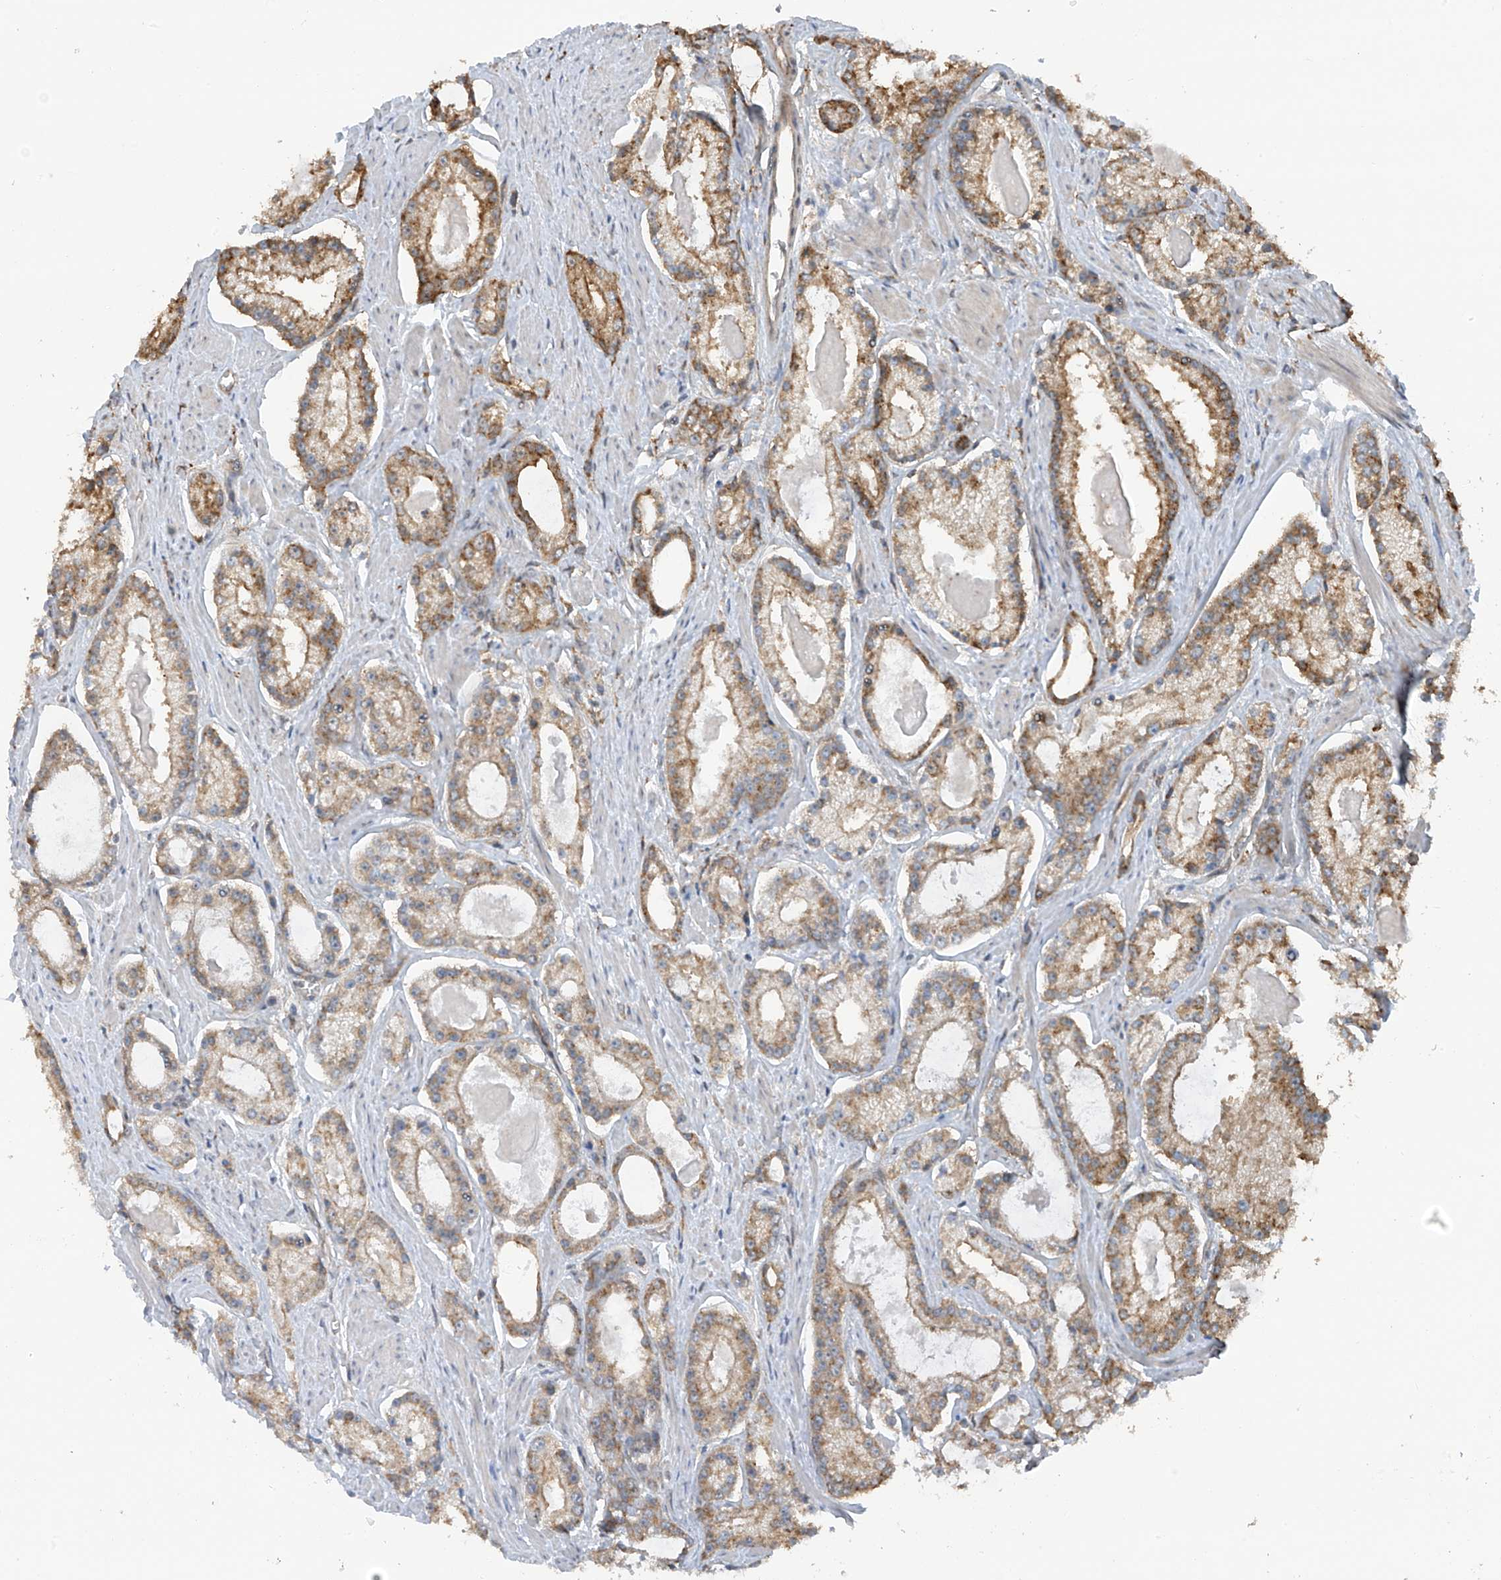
{"staining": {"intensity": "moderate", "quantity": ">75%", "location": "cytoplasmic/membranous"}, "tissue": "prostate cancer", "cell_type": "Tumor cells", "image_type": "cancer", "snomed": [{"axis": "morphology", "description": "Adenocarcinoma, Low grade"}, {"axis": "topography", "description": "Prostate"}], "caption": "Prostate cancer stained with a brown dye demonstrates moderate cytoplasmic/membranous positive staining in about >75% of tumor cells.", "gene": "ZNF189", "patient": {"sex": "male", "age": 54}}